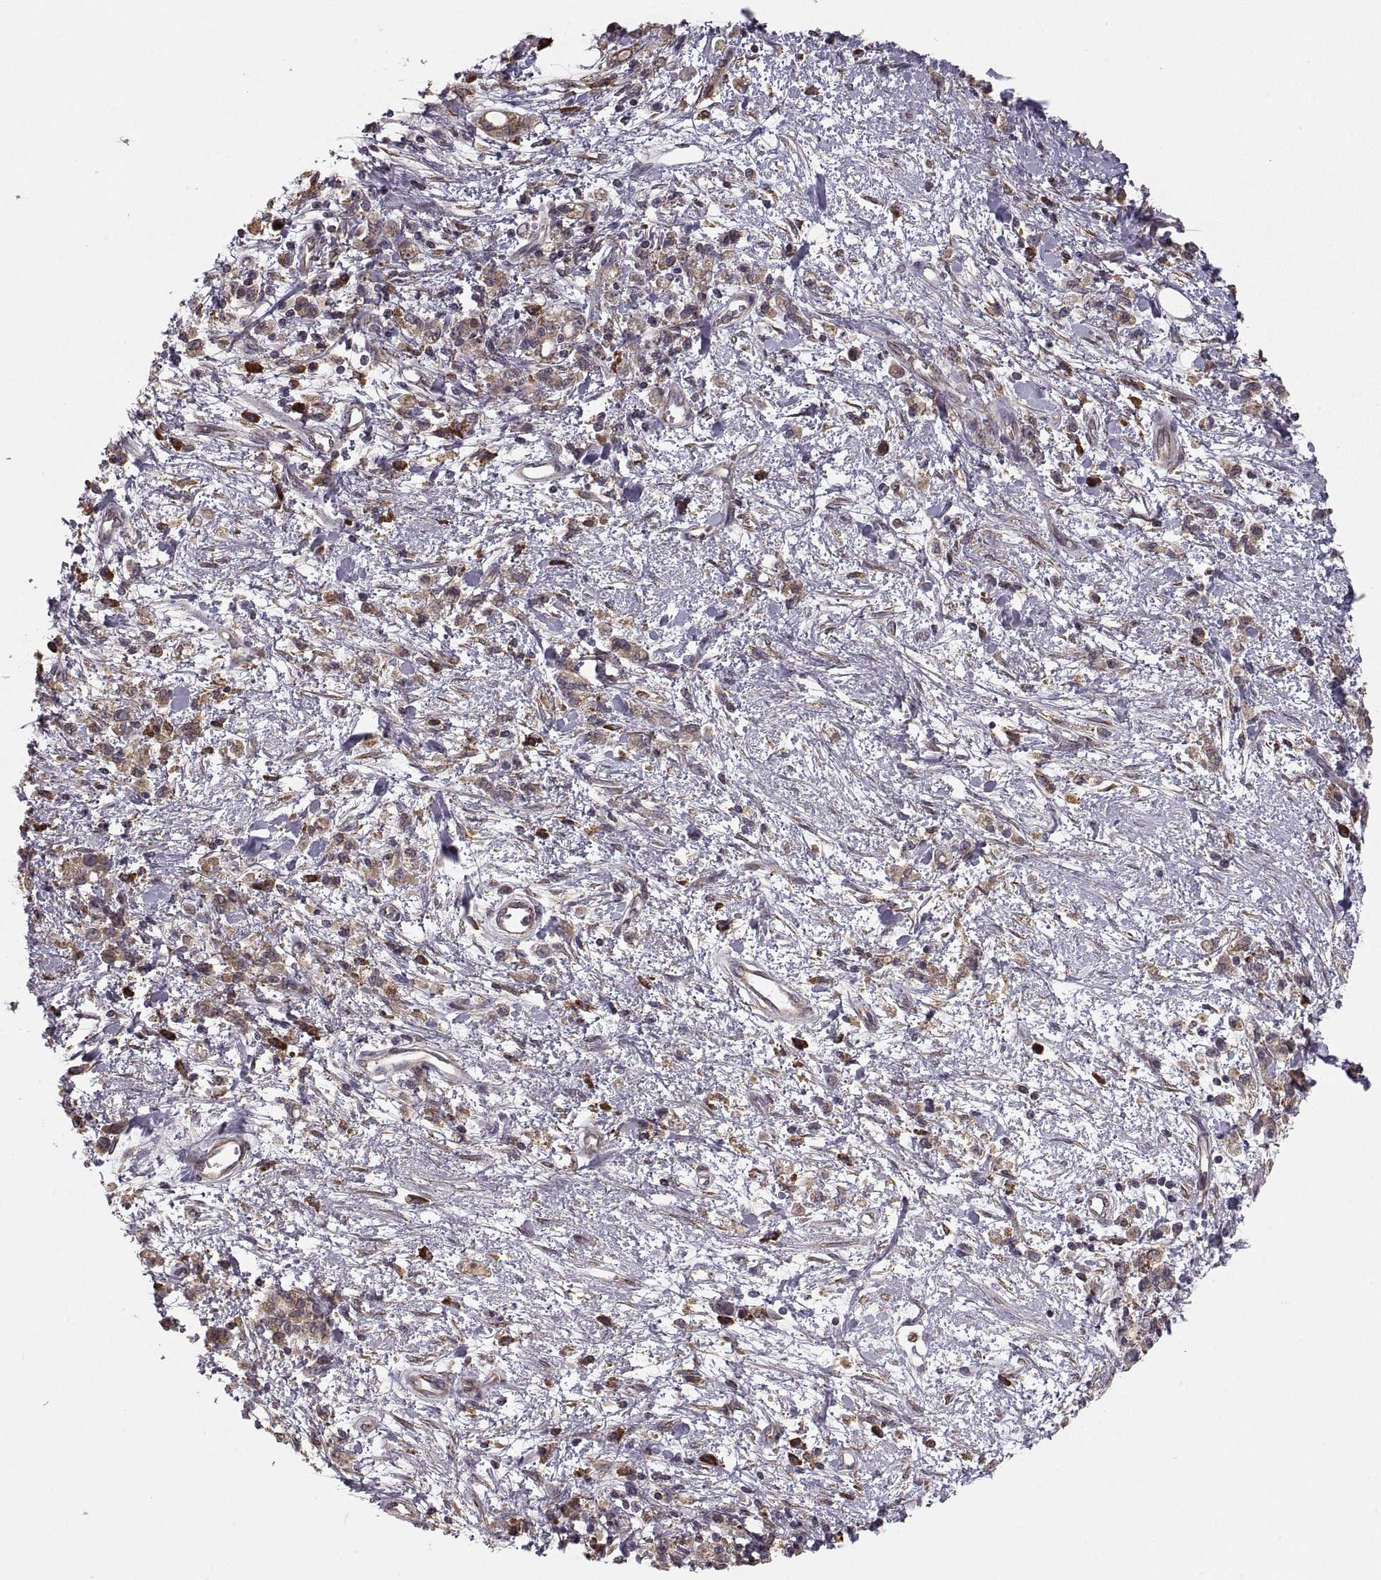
{"staining": {"intensity": "moderate", "quantity": "<25%", "location": "cytoplasmic/membranous"}, "tissue": "stomach cancer", "cell_type": "Tumor cells", "image_type": "cancer", "snomed": [{"axis": "morphology", "description": "Adenocarcinoma, NOS"}, {"axis": "topography", "description": "Stomach"}], "caption": "Immunohistochemistry (IHC) micrograph of adenocarcinoma (stomach) stained for a protein (brown), which shows low levels of moderate cytoplasmic/membranous positivity in approximately <25% of tumor cells.", "gene": "PDIA3", "patient": {"sex": "male", "age": 77}}